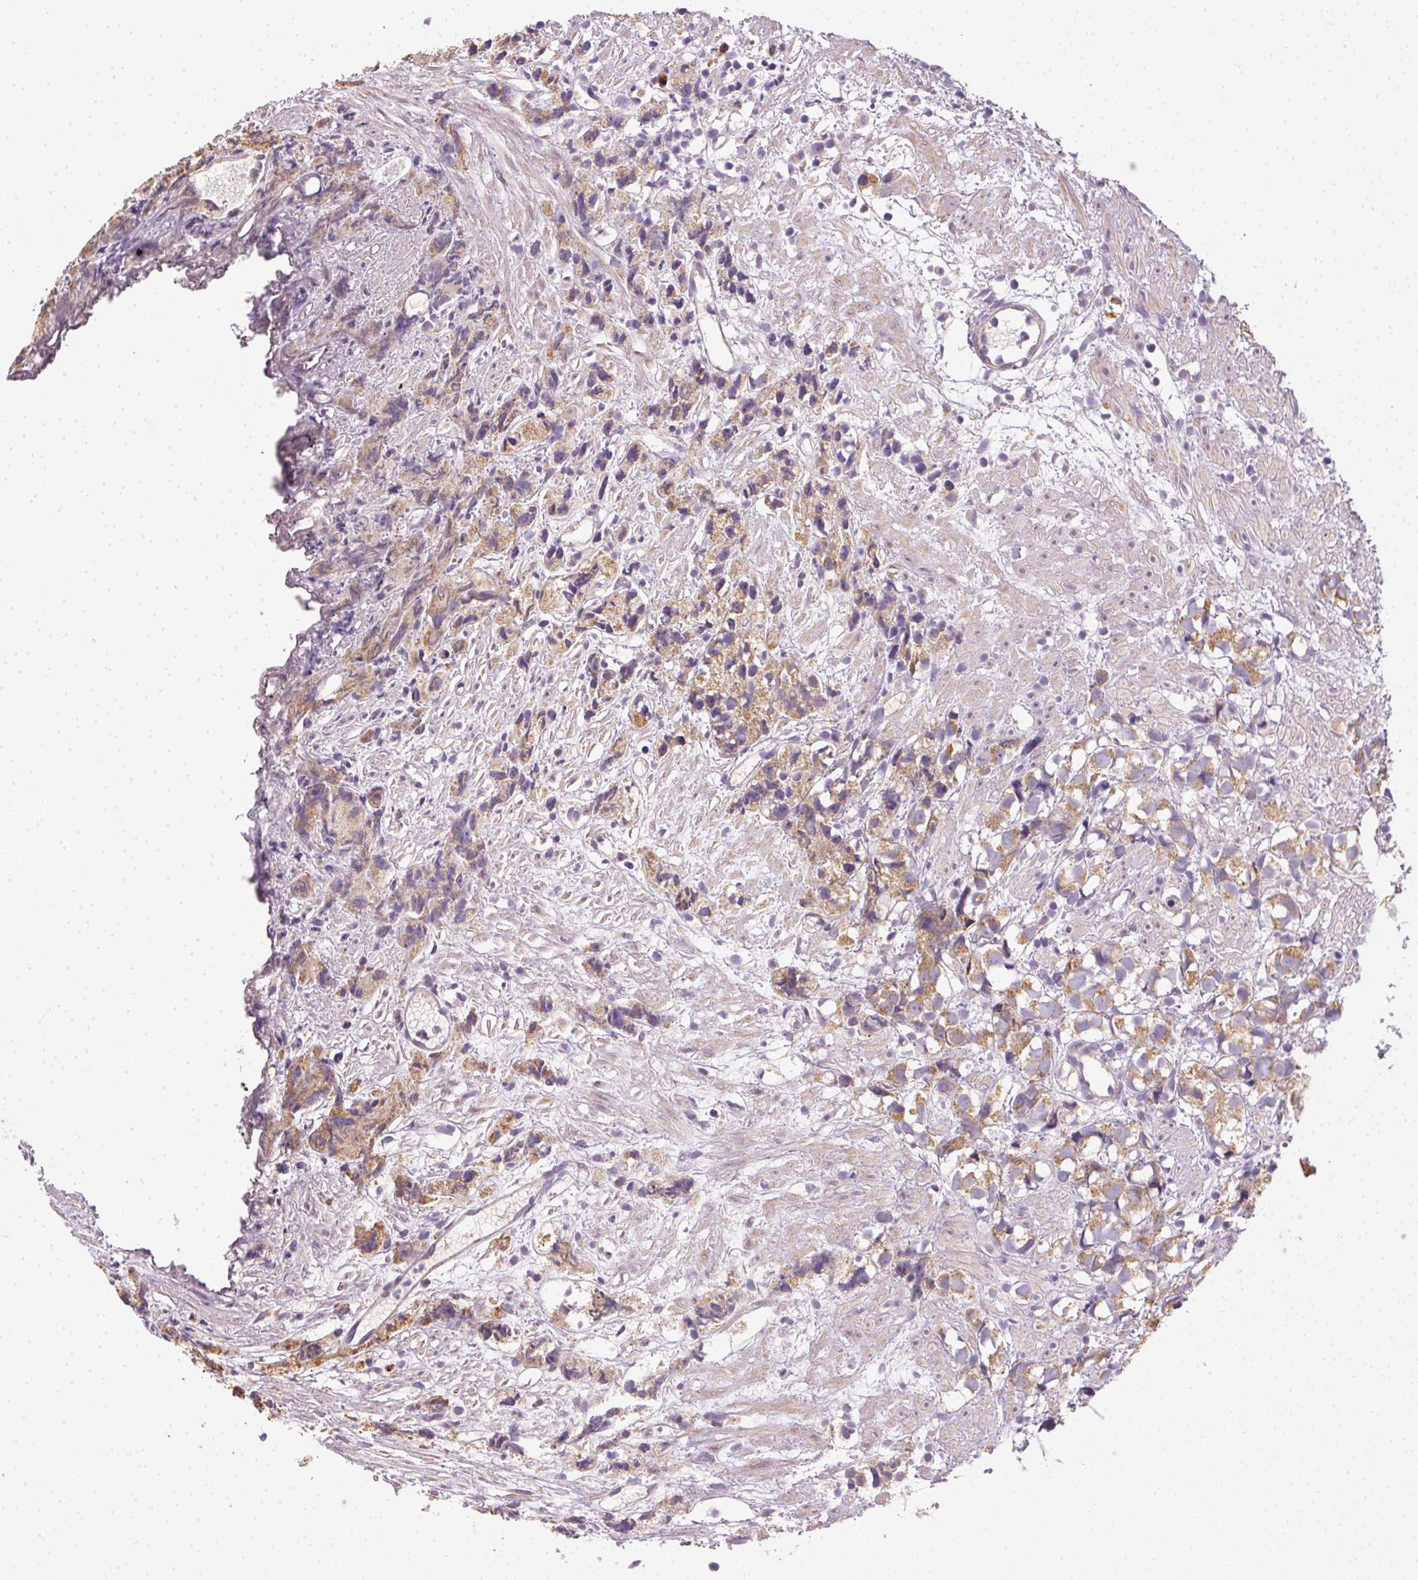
{"staining": {"intensity": "moderate", "quantity": ">75%", "location": "cytoplasmic/membranous"}, "tissue": "prostate cancer", "cell_type": "Tumor cells", "image_type": "cancer", "snomed": [{"axis": "morphology", "description": "Adenocarcinoma, High grade"}, {"axis": "topography", "description": "Prostate"}], "caption": "Protein analysis of prostate cancer tissue shows moderate cytoplasmic/membranous positivity in about >75% of tumor cells. The protein is shown in brown color, while the nuclei are stained blue.", "gene": "SMYD1", "patient": {"sex": "male", "age": 68}}